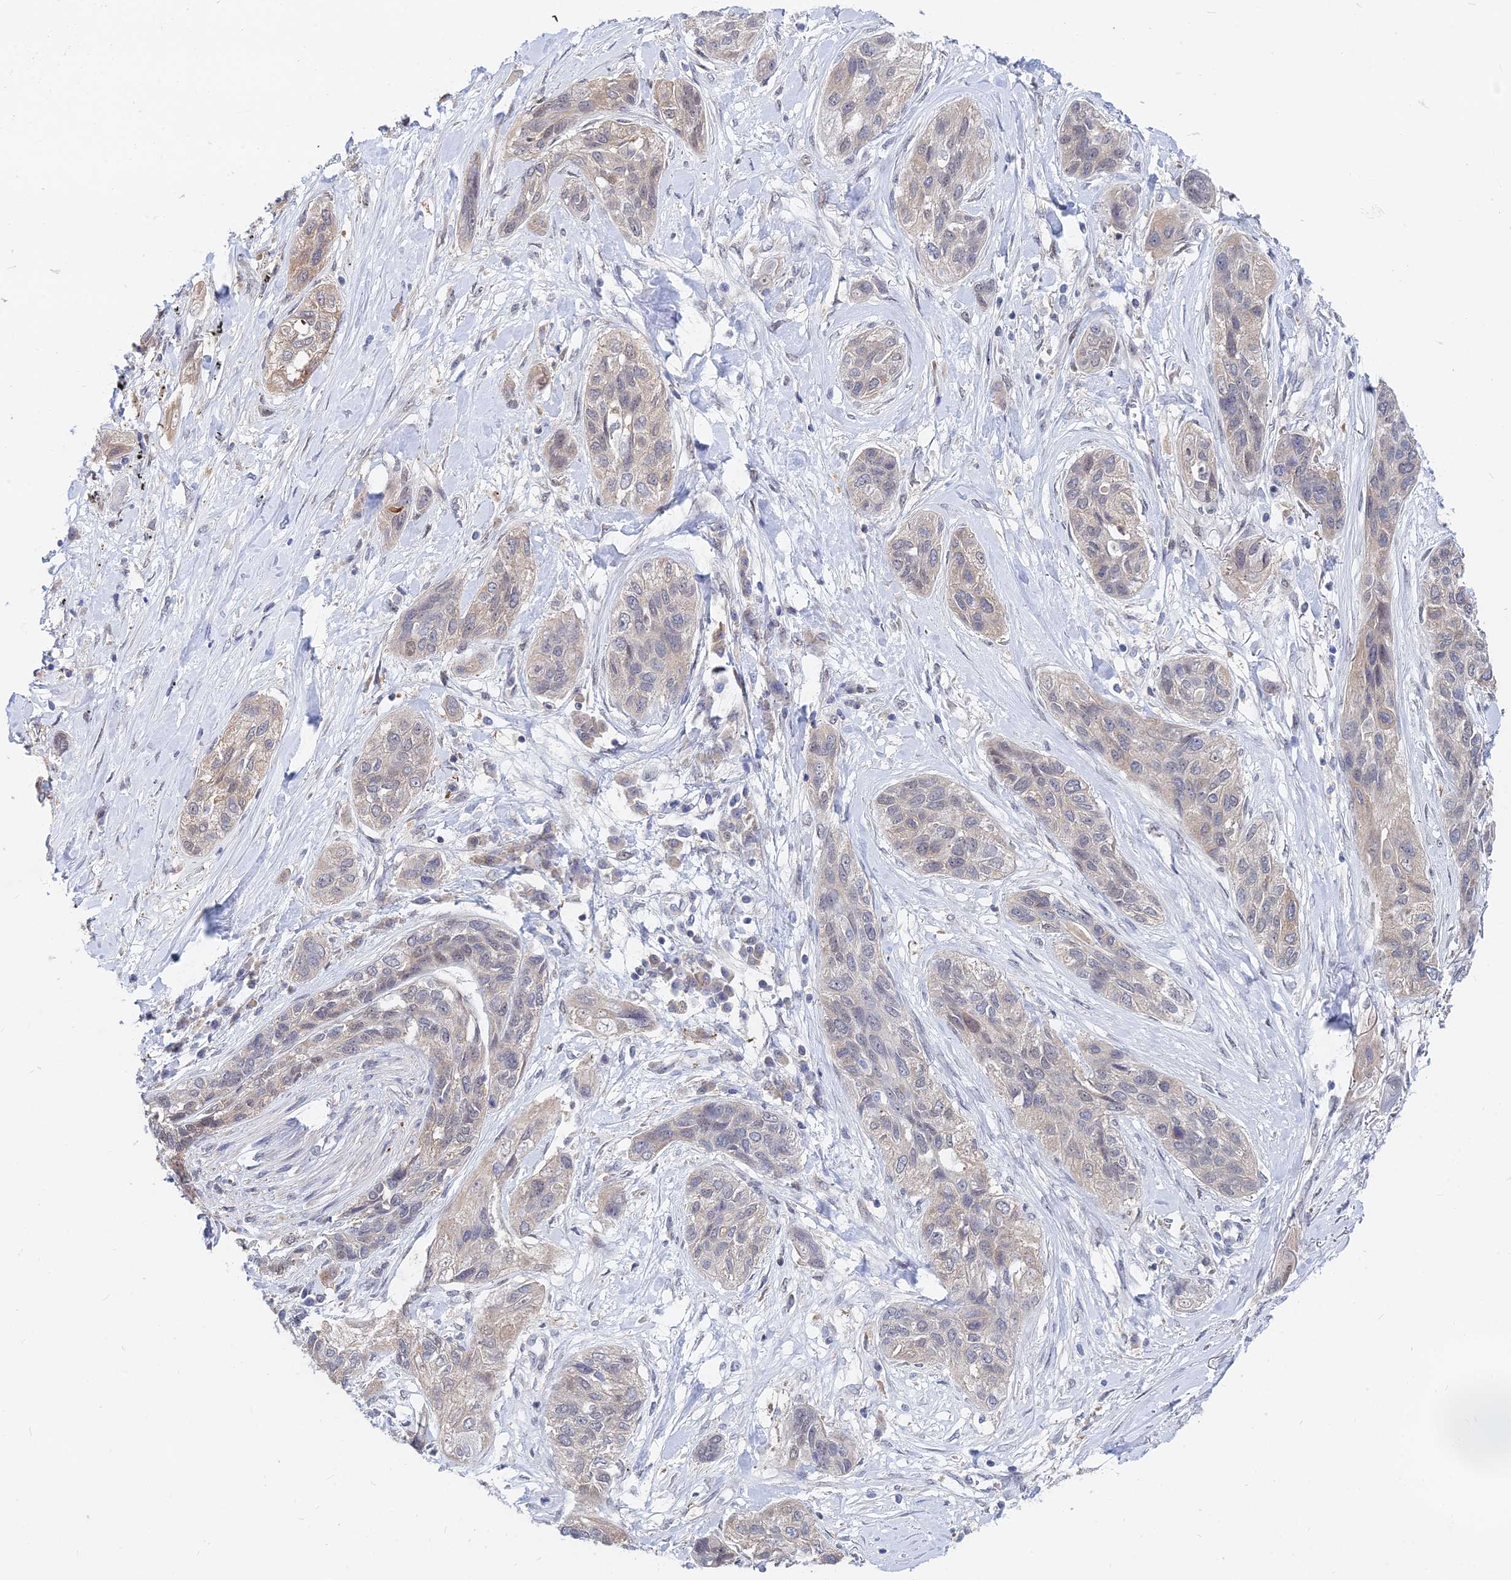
{"staining": {"intensity": "weak", "quantity": "<25%", "location": "cytoplasmic/membranous"}, "tissue": "lung cancer", "cell_type": "Tumor cells", "image_type": "cancer", "snomed": [{"axis": "morphology", "description": "Squamous cell carcinoma, NOS"}, {"axis": "topography", "description": "Lung"}], "caption": "The image shows no staining of tumor cells in lung squamous cell carcinoma. (DAB immunohistochemistry visualized using brightfield microscopy, high magnification).", "gene": "B3GALT4", "patient": {"sex": "female", "age": 70}}